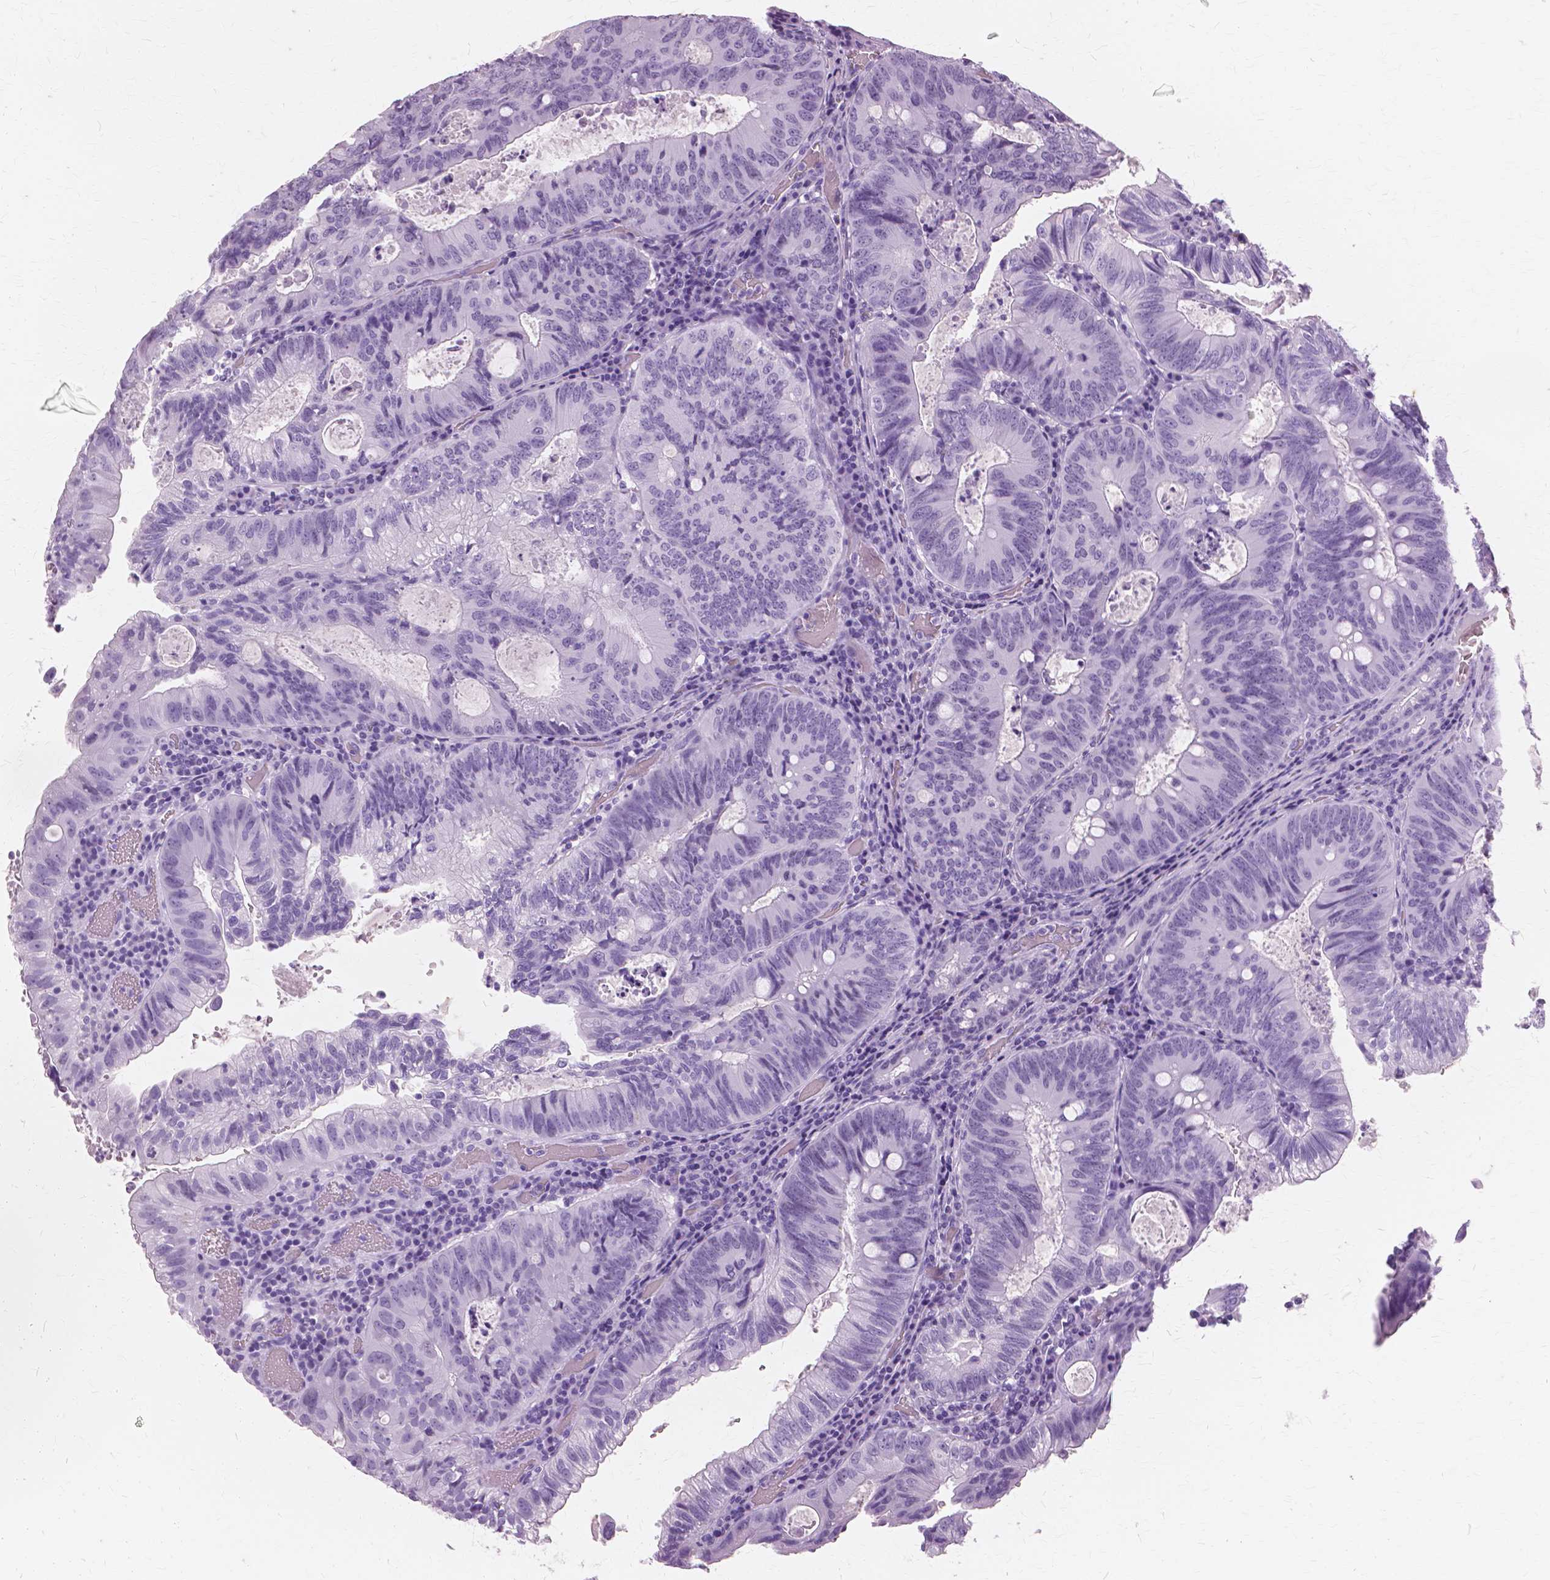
{"staining": {"intensity": "negative", "quantity": "none", "location": "none"}, "tissue": "colorectal cancer", "cell_type": "Tumor cells", "image_type": "cancer", "snomed": [{"axis": "morphology", "description": "Adenocarcinoma, NOS"}, {"axis": "topography", "description": "Colon"}], "caption": "Colorectal cancer (adenocarcinoma) was stained to show a protein in brown. There is no significant expression in tumor cells.", "gene": "SFTPD", "patient": {"sex": "male", "age": 67}}